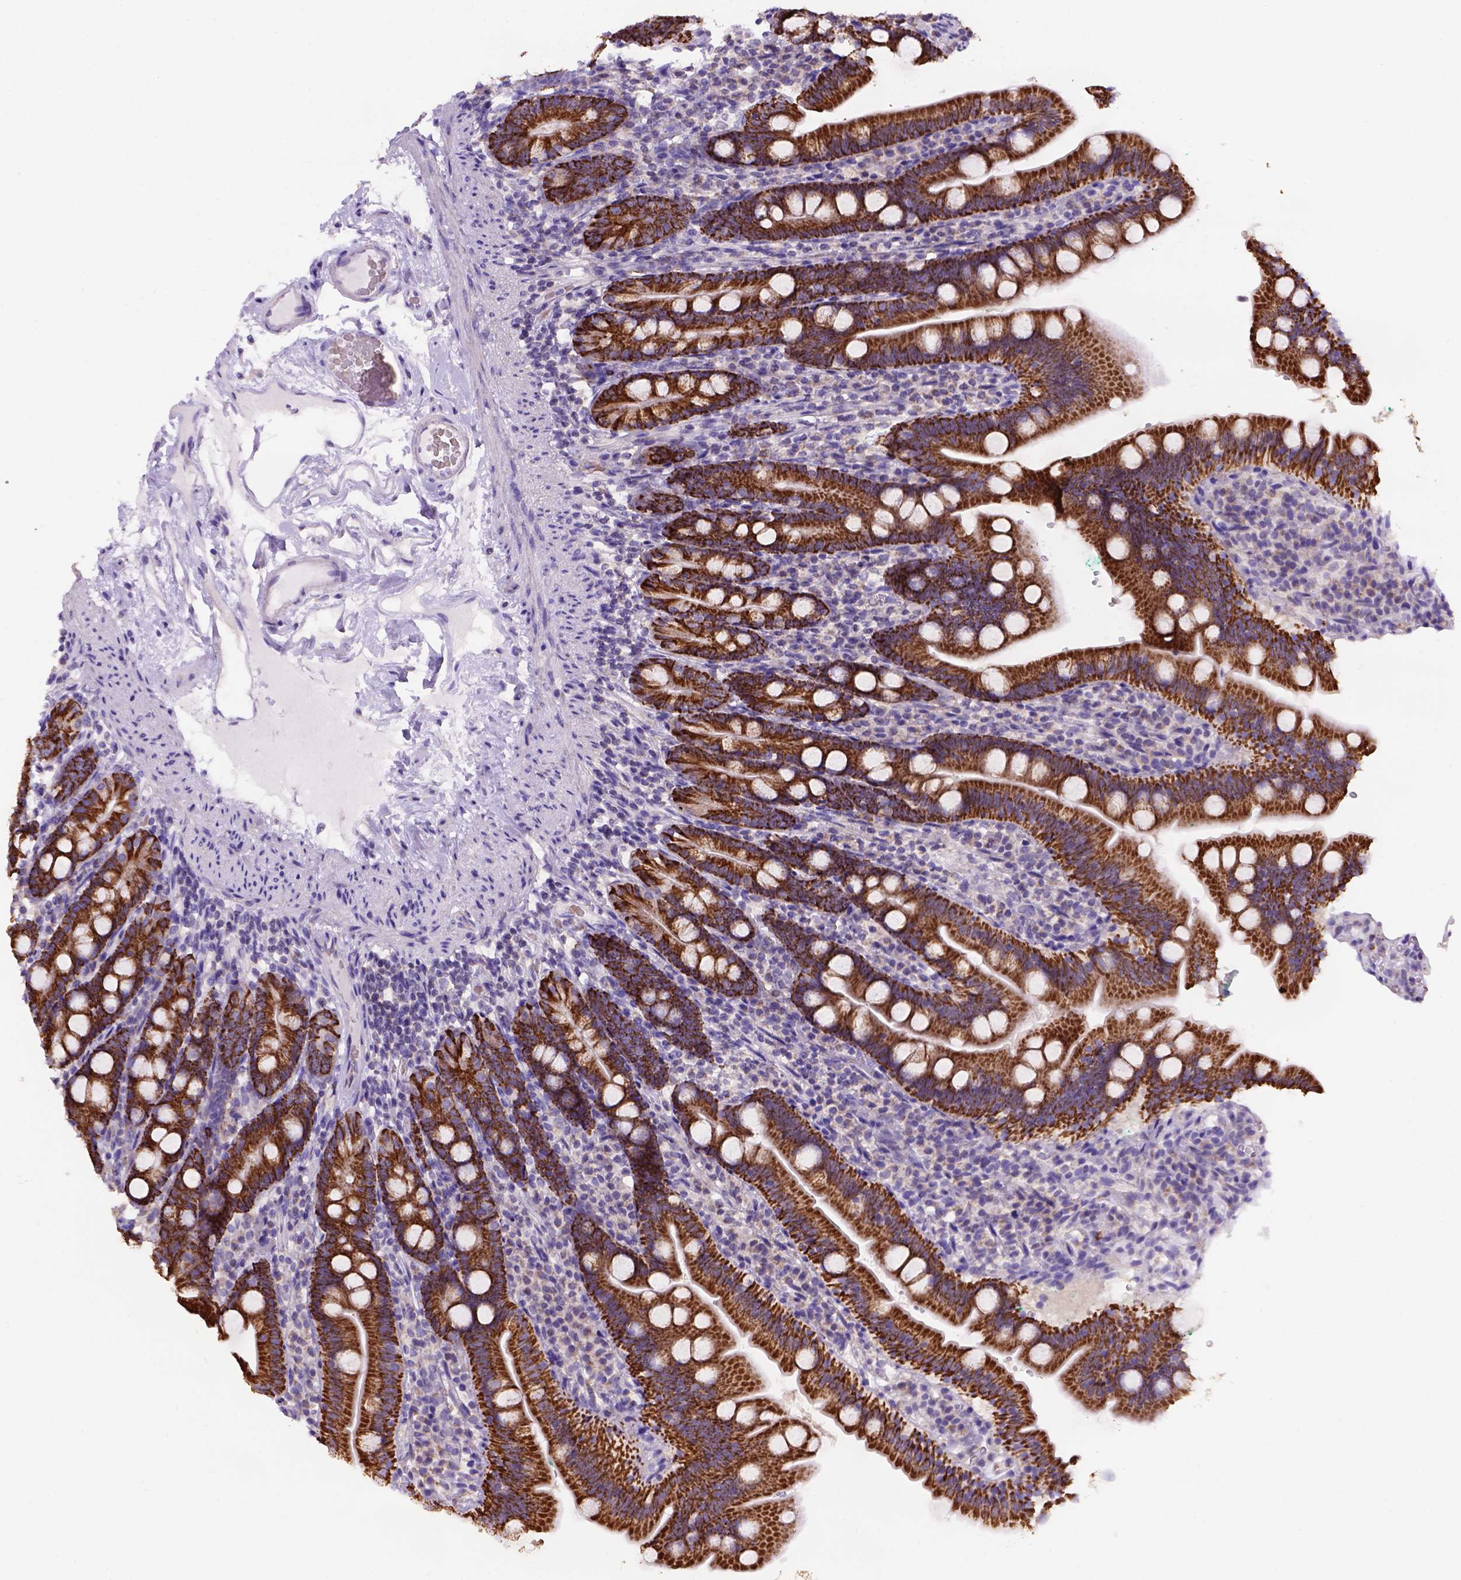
{"staining": {"intensity": "strong", "quantity": ">75%", "location": "cytoplasmic/membranous"}, "tissue": "duodenum", "cell_type": "Glandular cells", "image_type": "normal", "snomed": [{"axis": "morphology", "description": "Normal tissue, NOS"}, {"axis": "topography", "description": "Duodenum"}], "caption": "This is an image of IHC staining of benign duodenum, which shows strong positivity in the cytoplasmic/membranous of glandular cells.", "gene": "L2HGDH", "patient": {"sex": "female", "age": 67}}